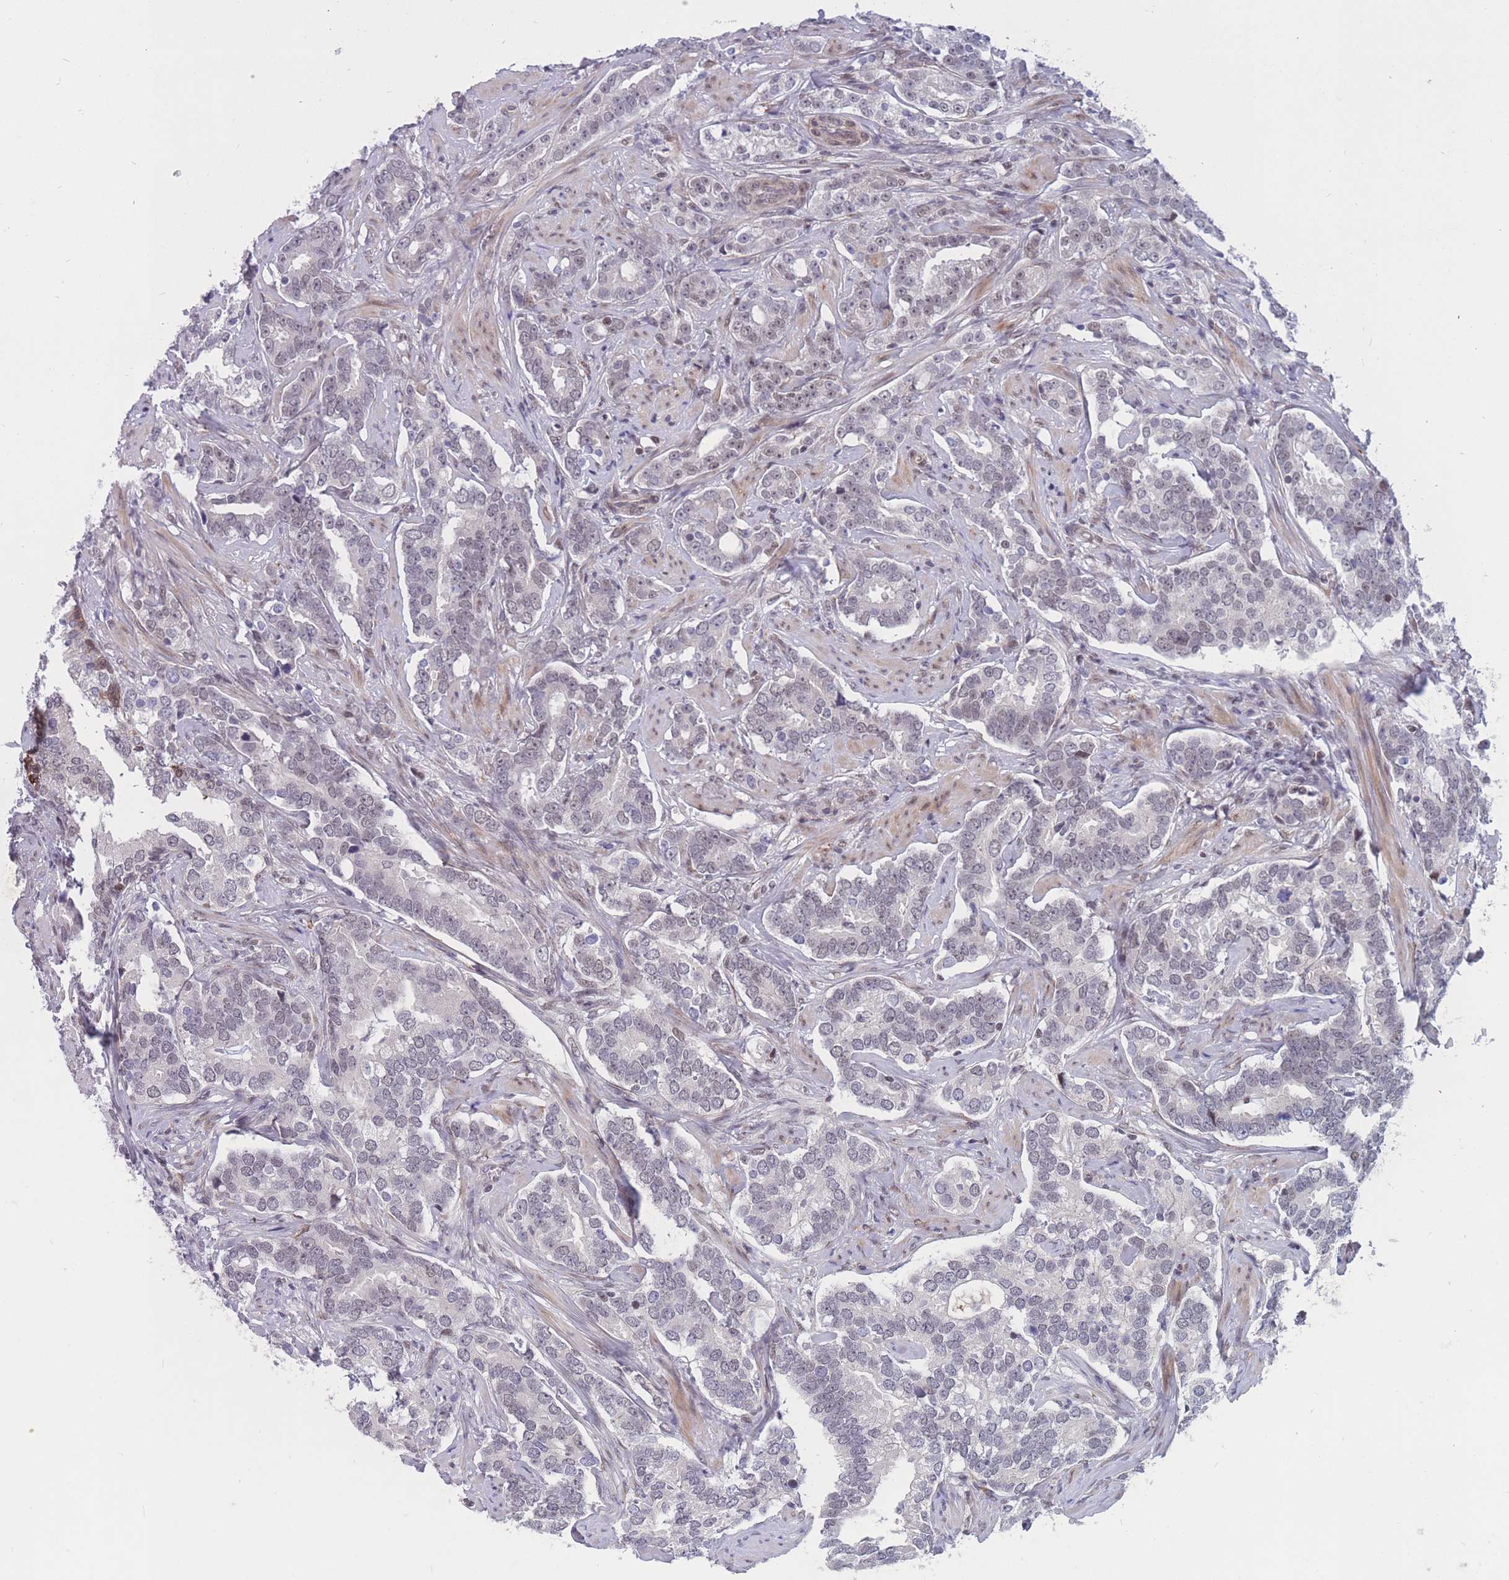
{"staining": {"intensity": "negative", "quantity": "none", "location": "none"}, "tissue": "prostate cancer", "cell_type": "Tumor cells", "image_type": "cancer", "snomed": [{"axis": "morphology", "description": "Adenocarcinoma, High grade"}, {"axis": "topography", "description": "Prostate"}], "caption": "Immunohistochemistry (IHC) photomicrograph of prostate cancer stained for a protein (brown), which displays no expression in tumor cells.", "gene": "BCL9L", "patient": {"sex": "male", "age": 64}}